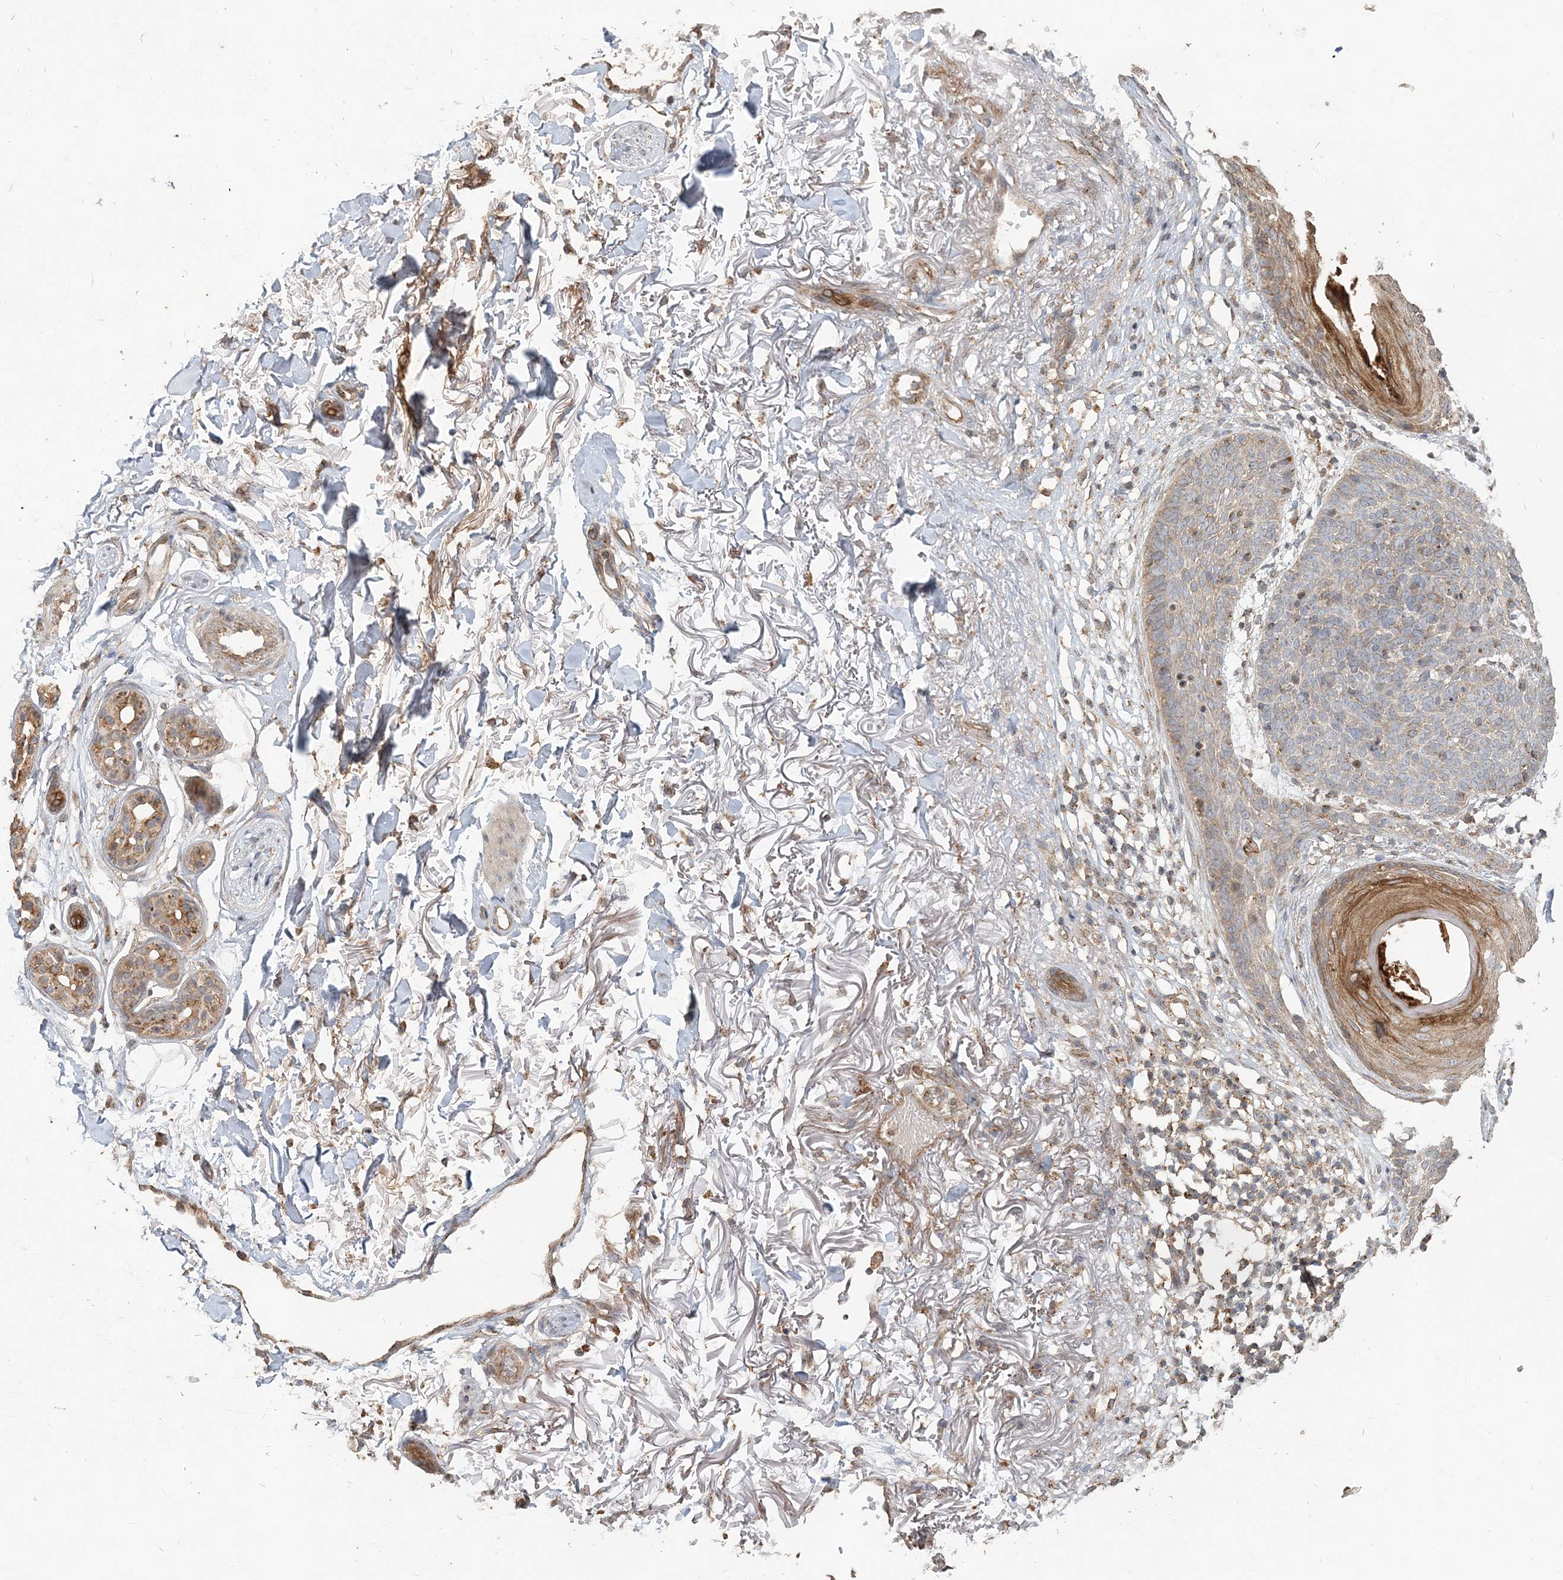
{"staining": {"intensity": "weak", "quantity": "25%-75%", "location": "cytoplasmic/membranous"}, "tissue": "skin cancer", "cell_type": "Tumor cells", "image_type": "cancer", "snomed": [{"axis": "morphology", "description": "Normal tissue, NOS"}, {"axis": "morphology", "description": "Basal cell carcinoma"}, {"axis": "topography", "description": "Skin"}], "caption": "Brown immunohistochemical staining in skin basal cell carcinoma exhibits weak cytoplasmic/membranous staining in approximately 25%-75% of tumor cells. (brown staining indicates protein expression, while blue staining denotes nuclei).", "gene": "RAB14", "patient": {"sex": "female", "age": 70}}